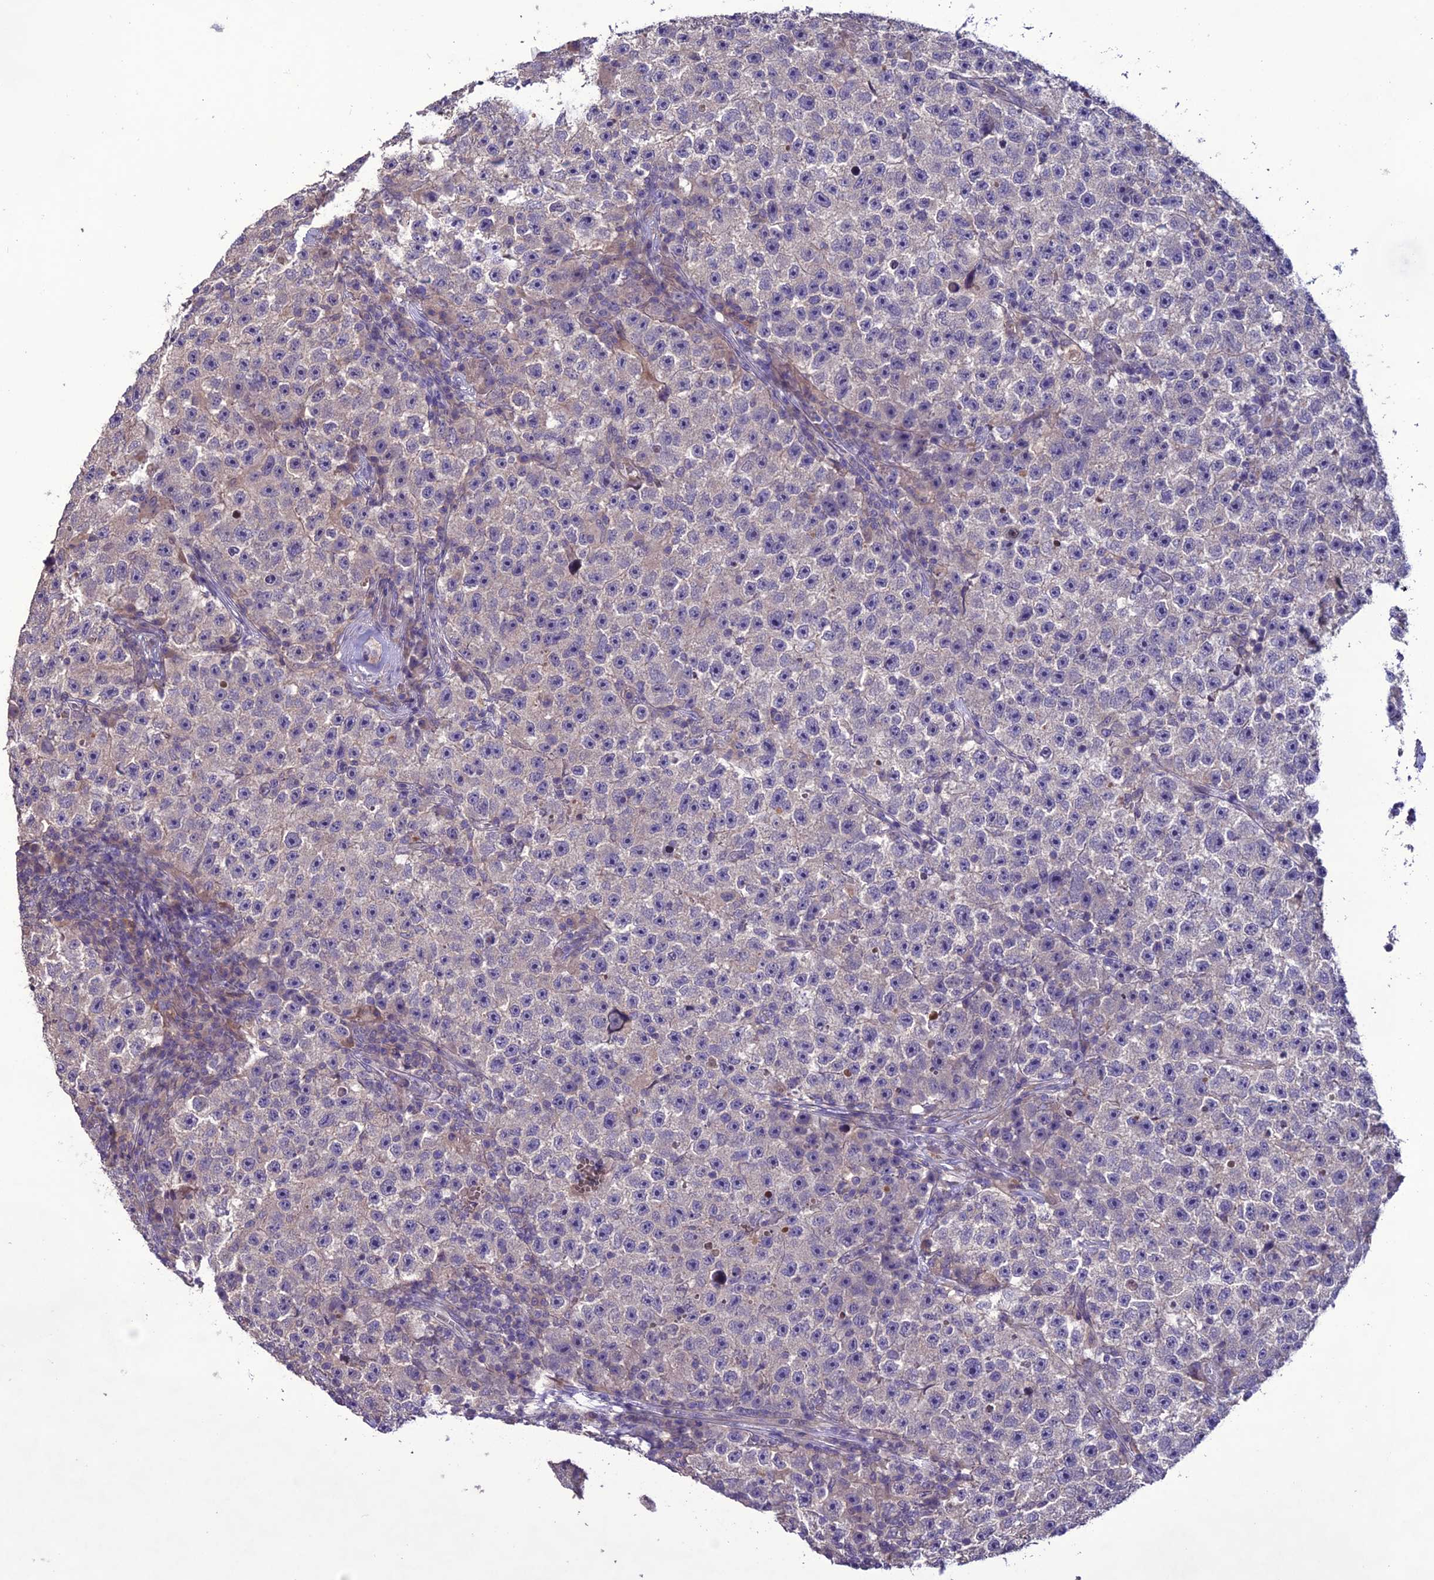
{"staining": {"intensity": "negative", "quantity": "none", "location": "none"}, "tissue": "testis cancer", "cell_type": "Tumor cells", "image_type": "cancer", "snomed": [{"axis": "morphology", "description": "Seminoma, NOS"}, {"axis": "topography", "description": "Testis"}], "caption": "Tumor cells are negative for brown protein staining in testis seminoma. Nuclei are stained in blue.", "gene": "C2orf76", "patient": {"sex": "male", "age": 22}}